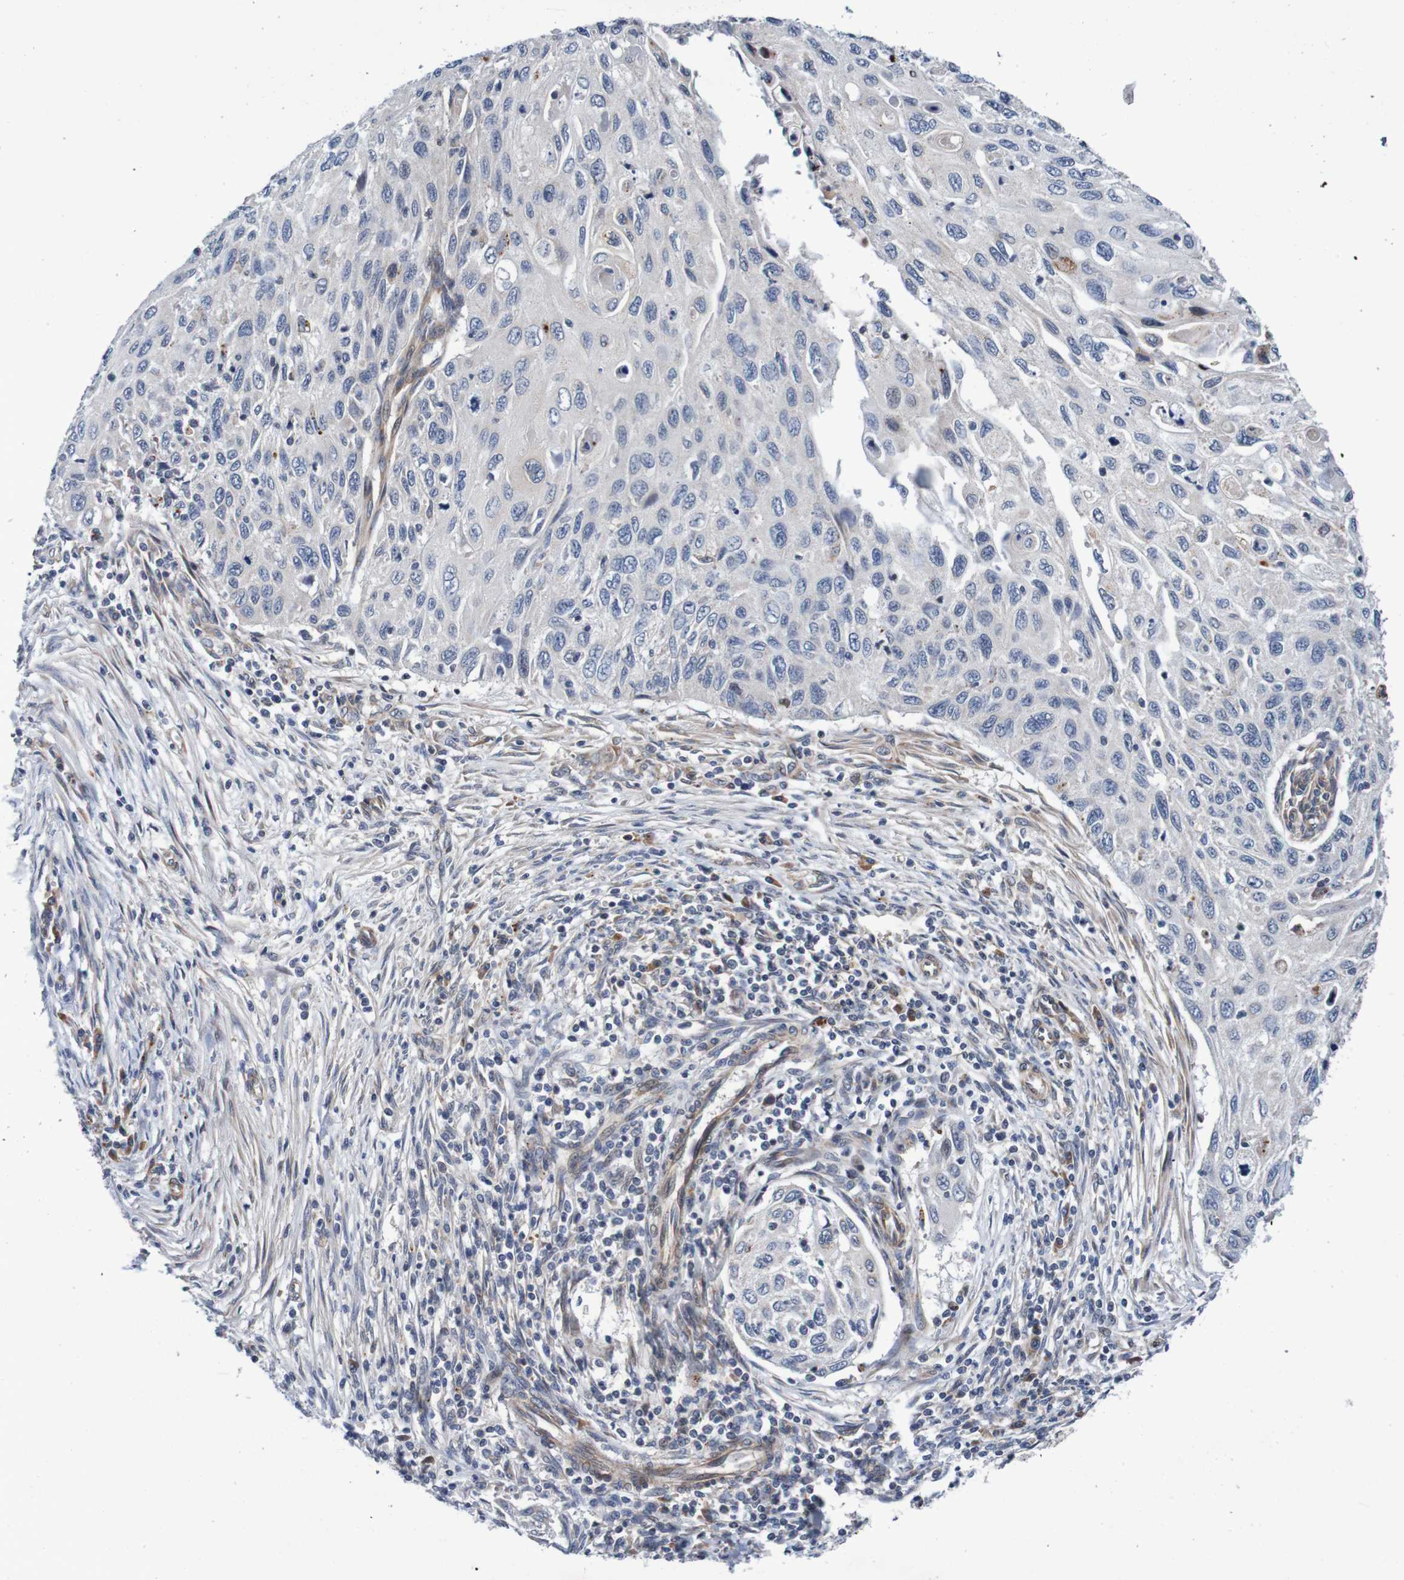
{"staining": {"intensity": "negative", "quantity": "none", "location": "none"}, "tissue": "cervical cancer", "cell_type": "Tumor cells", "image_type": "cancer", "snomed": [{"axis": "morphology", "description": "Squamous cell carcinoma, NOS"}, {"axis": "topography", "description": "Cervix"}], "caption": "An immunohistochemistry histopathology image of squamous cell carcinoma (cervical) is shown. There is no staining in tumor cells of squamous cell carcinoma (cervical).", "gene": "CPED1", "patient": {"sex": "female", "age": 70}}